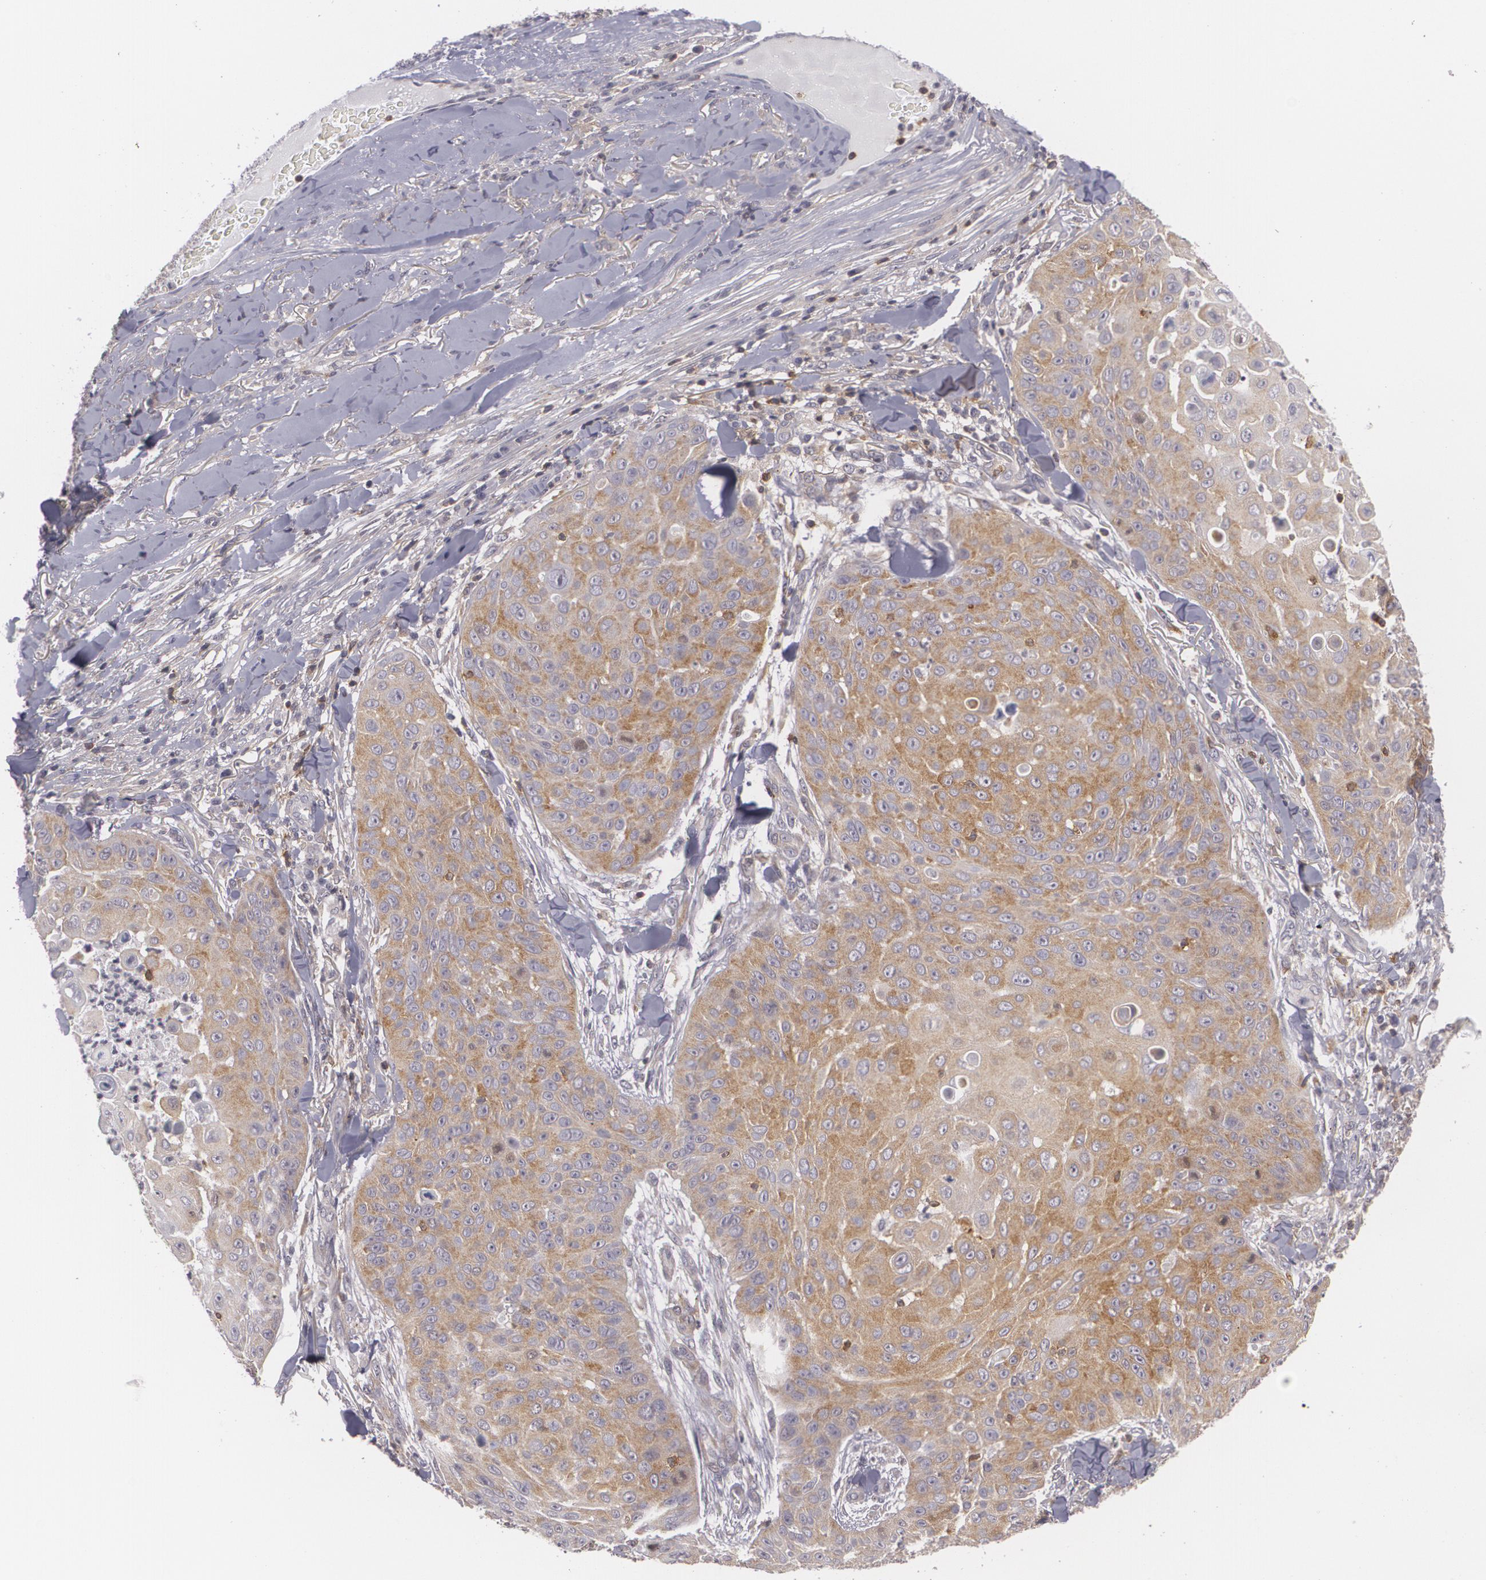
{"staining": {"intensity": "strong", "quantity": ">75%", "location": "cytoplasmic/membranous"}, "tissue": "skin cancer", "cell_type": "Tumor cells", "image_type": "cancer", "snomed": [{"axis": "morphology", "description": "Squamous cell carcinoma, NOS"}, {"axis": "topography", "description": "Skin"}], "caption": "Immunohistochemical staining of skin squamous cell carcinoma demonstrates strong cytoplasmic/membranous protein positivity in approximately >75% of tumor cells. Immunohistochemistry (ihc) stains the protein of interest in brown and the nuclei are stained blue.", "gene": "BIN1", "patient": {"sex": "male", "age": 82}}